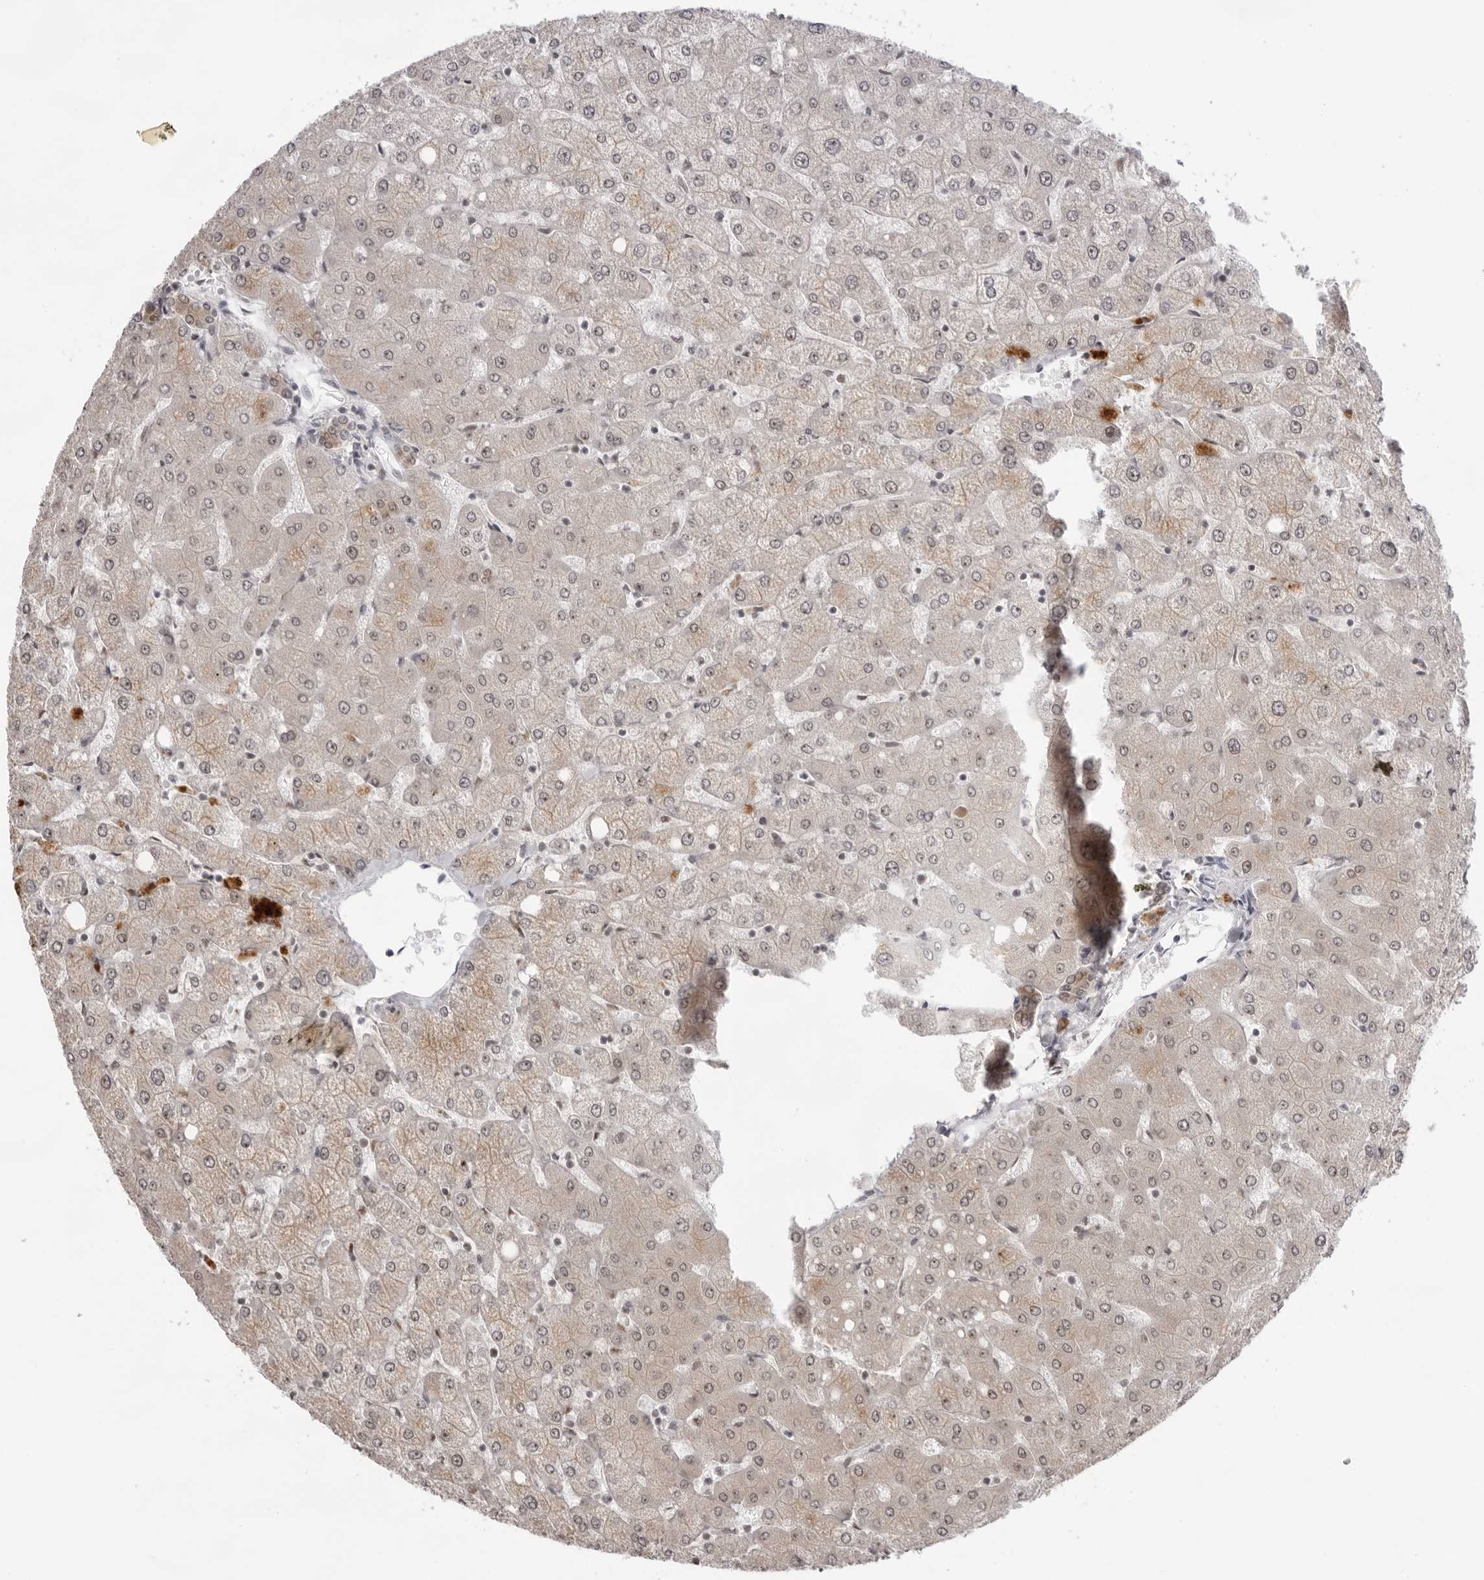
{"staining": {"intensity": "moderate", "quantity": ">75%", "location": "cytoplasmic/membranous"}, "tissue": "liver", "cell_type": "Cholangiocytes", "image_type": "normal", "snomed": [{"axis": "morphology", "description": "Normal tissue, NOS"}, {"axis": "topography", "description": "Liver"}], "caption": "Immunohistochemical staining of benign liver shows >75% levels of moderate cytoplasmic/membranous protein expression in about >75% of cholangiocytes.", "gene": "EXOSC10", "patient": {"sex": "female", "age": 54}}